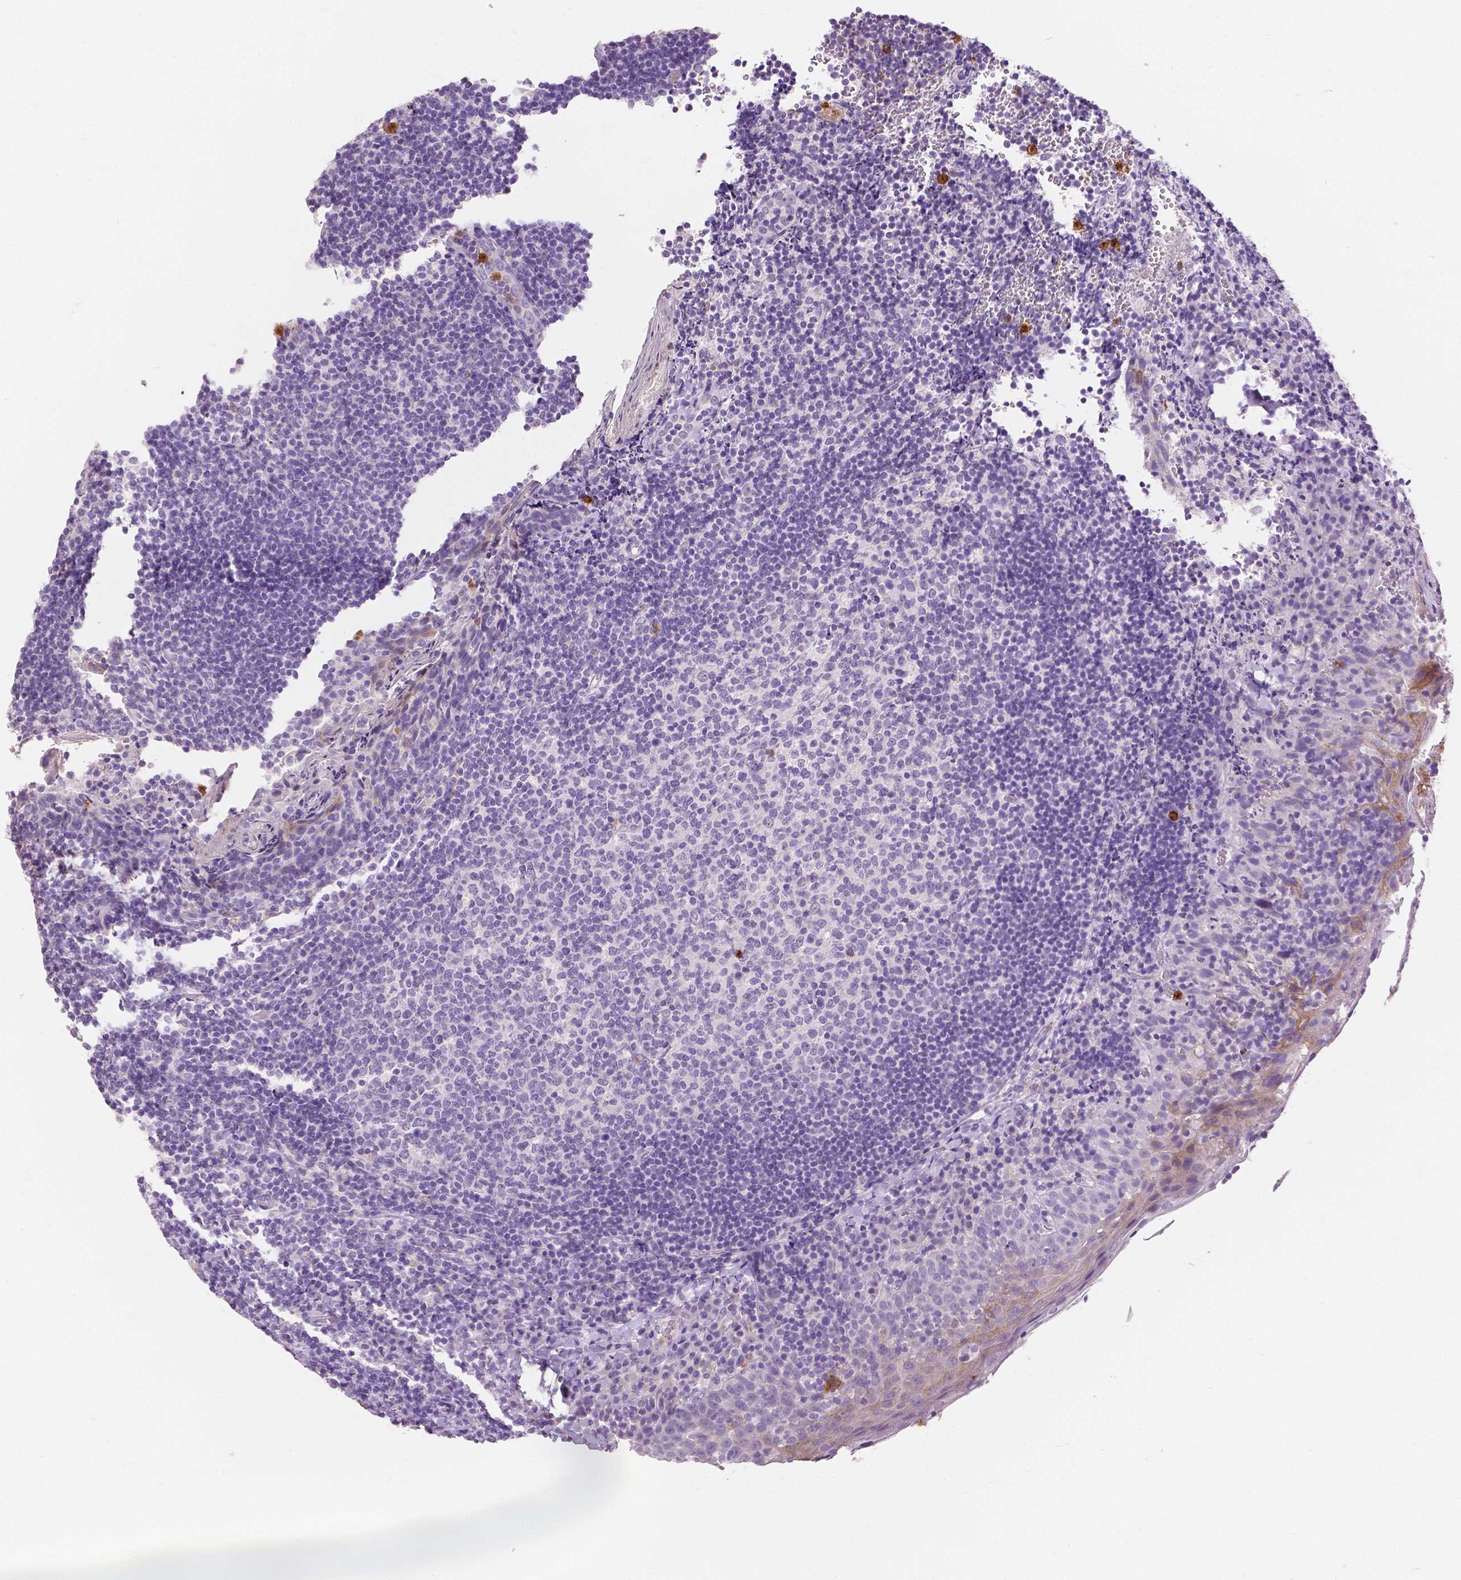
{"staining": {"intensity": "negative", "quantity": "none", "location": "none"}, "tissue": "tonsil", "cell_type": "Germinal center cells", "image_type": "normal", "snomed": [{"axis": "morphology", "description": "Normal tissue, NOS"}, {"axis": "topography", "description": "Tonsil"}], "caption": "IHC of unremarkable human tonsil reveals no positivity in germinal center cells.", "gene": "CXCR2", "patient": {"sex": "female", "age": 10}}